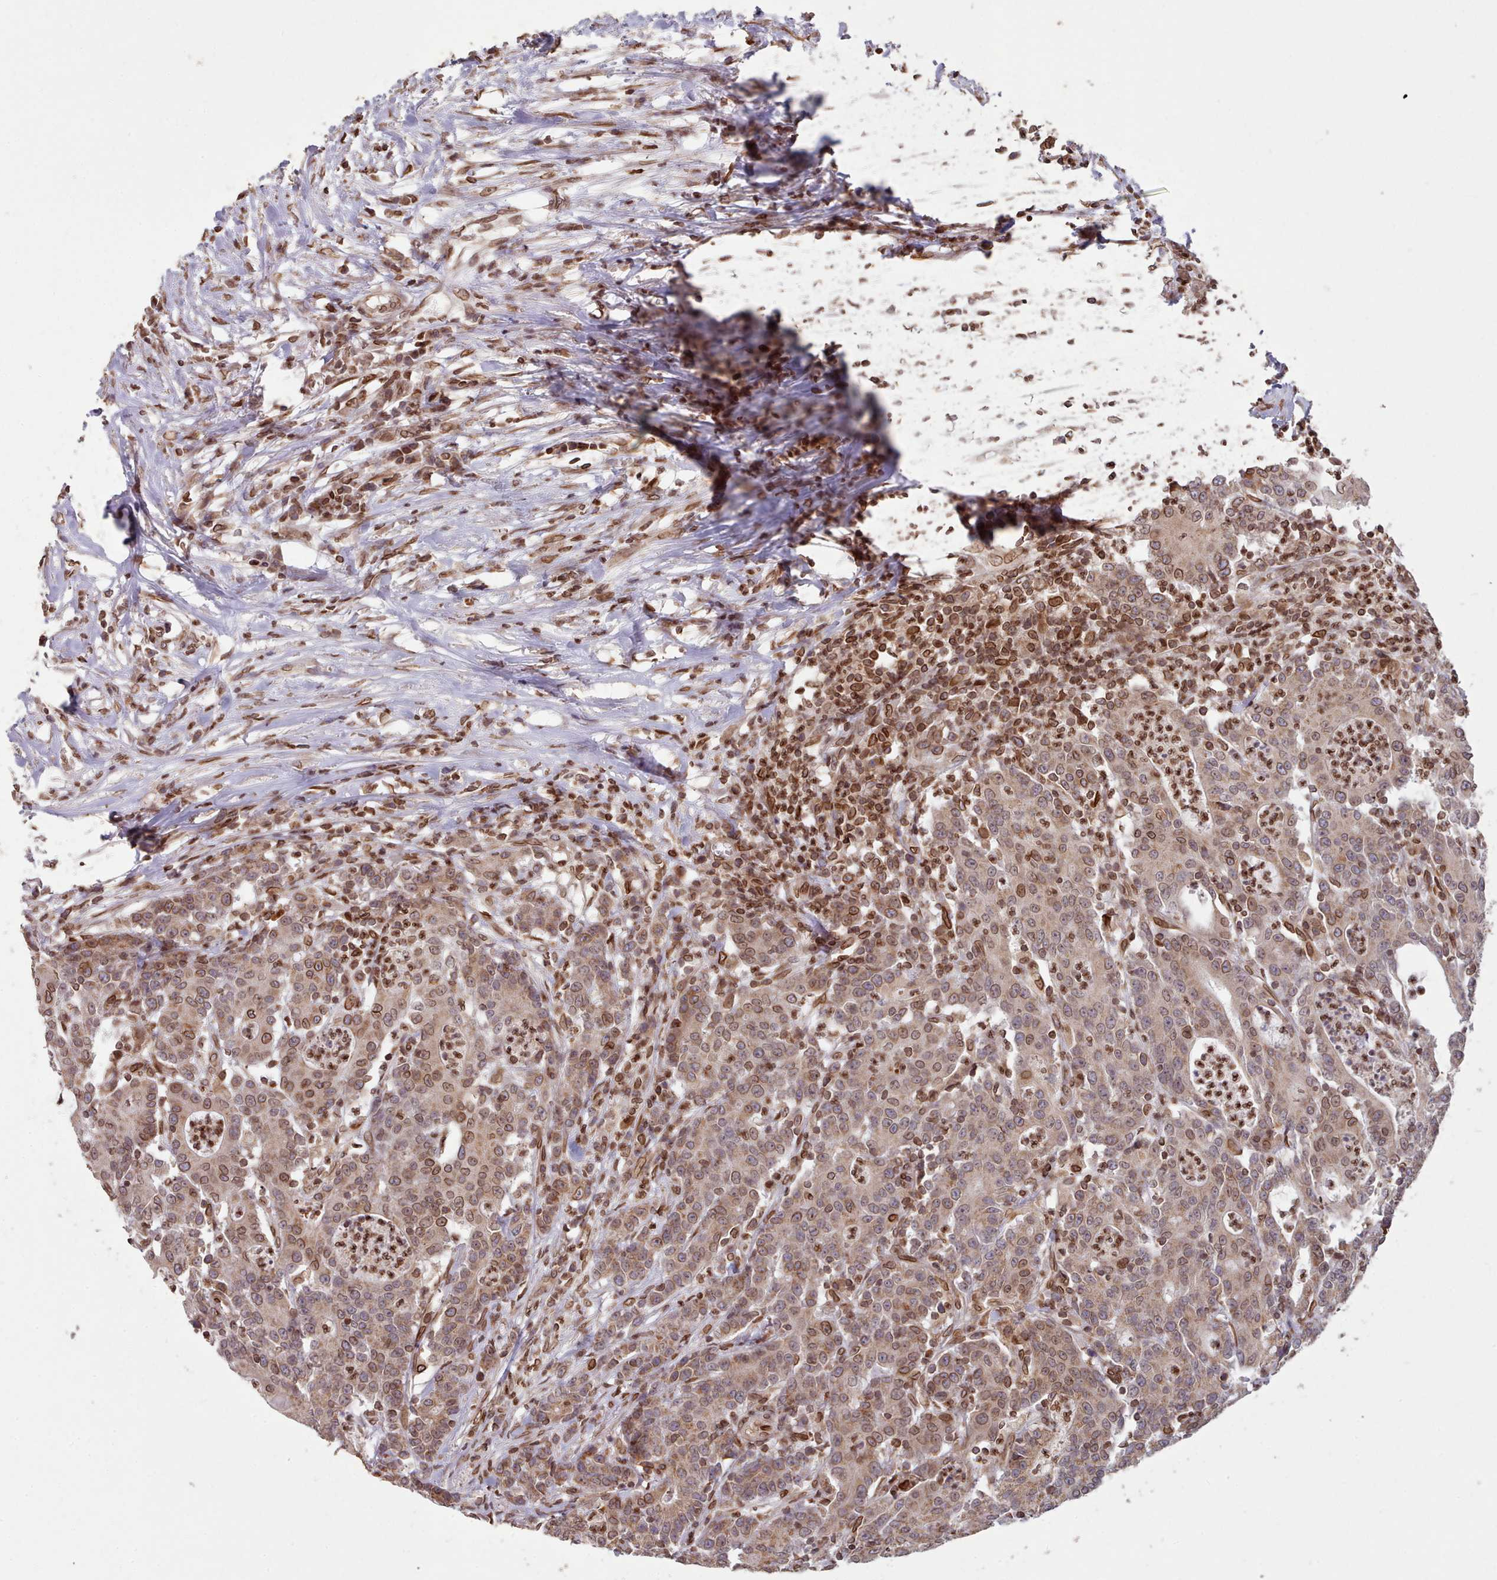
{"staining": {"intensity": "moderate", "quantity": ">75%", "location": "cytoplasmic/membranous,nuclear"}, "tissue": "colorectal cancer", "cell_type": "Tumor cells", "image_type": "cancer", "snomed": [{"axis": "morphology", "description": "Adenocarcinoma, NOS"}, {"axis": "topography", "description": "Colon"}], "caption": "Colorectal cancer tissue shows moderate cytoplasmic/membranous and nuclear staining in about >75% of tumor cells (IHC, brightfield microscopy, high magnification).", "gene": "TOR1AIP1", "patient": {"sex": "male", "age": 83}}